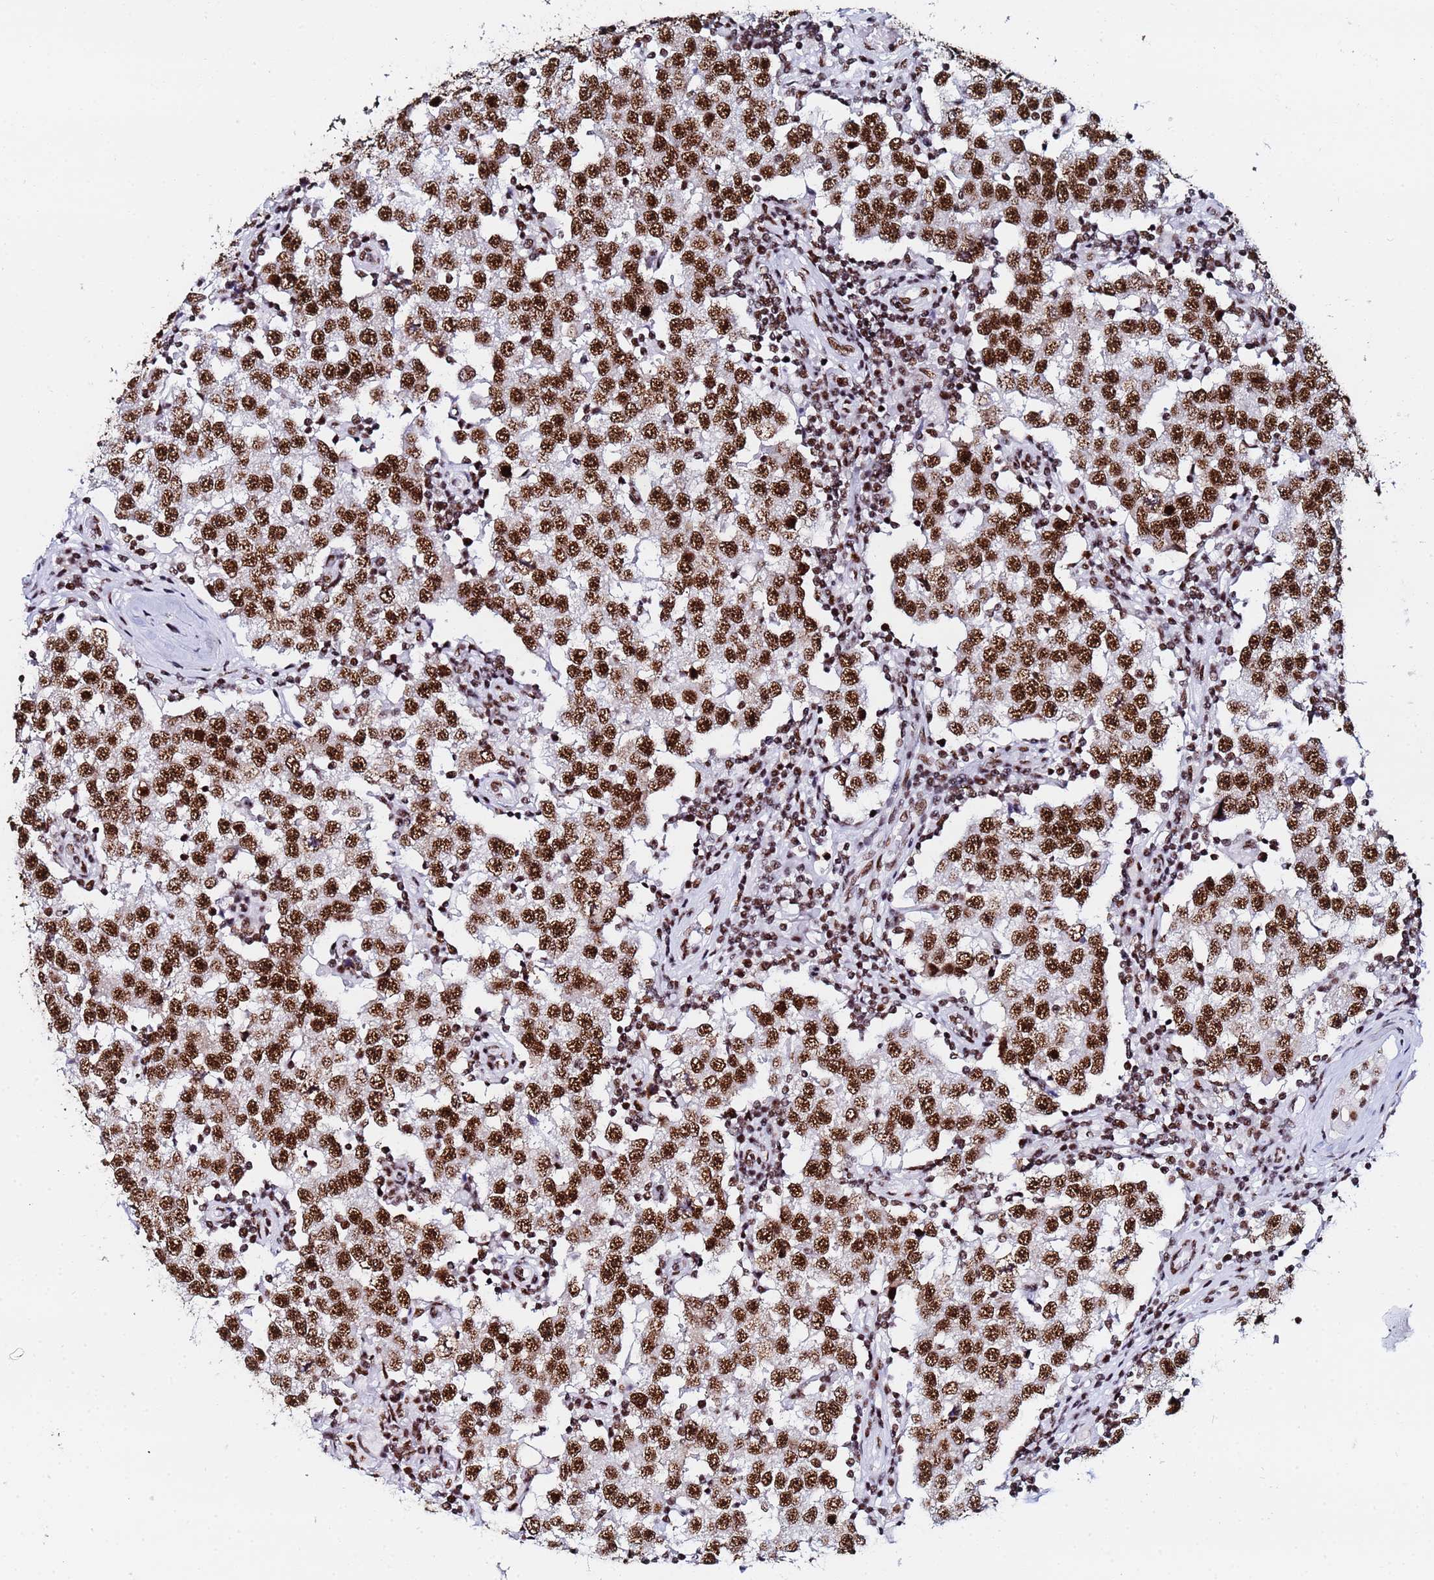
{"staining": {"intensity": "strong", "quantity": ">75%", "location": "nuclear"}, "tissue": "testis cancer", "cell_type": "Tumor cells", "image_type": "cancer", "snomed": [{"axis": "morphology", "description": "Seminoma, NOS"}, {"axis": "topography", "description": "Testis"}], "caption": "Testis cancer (seminoma) tissue demonstrates strong nuclear positivity in about >75% of tumor cells (brown staining indicates protein expression, while blue staining denotes nuclei).", "gene": "SNRPA1", "patient": {"sex": "male", "age": 34}}